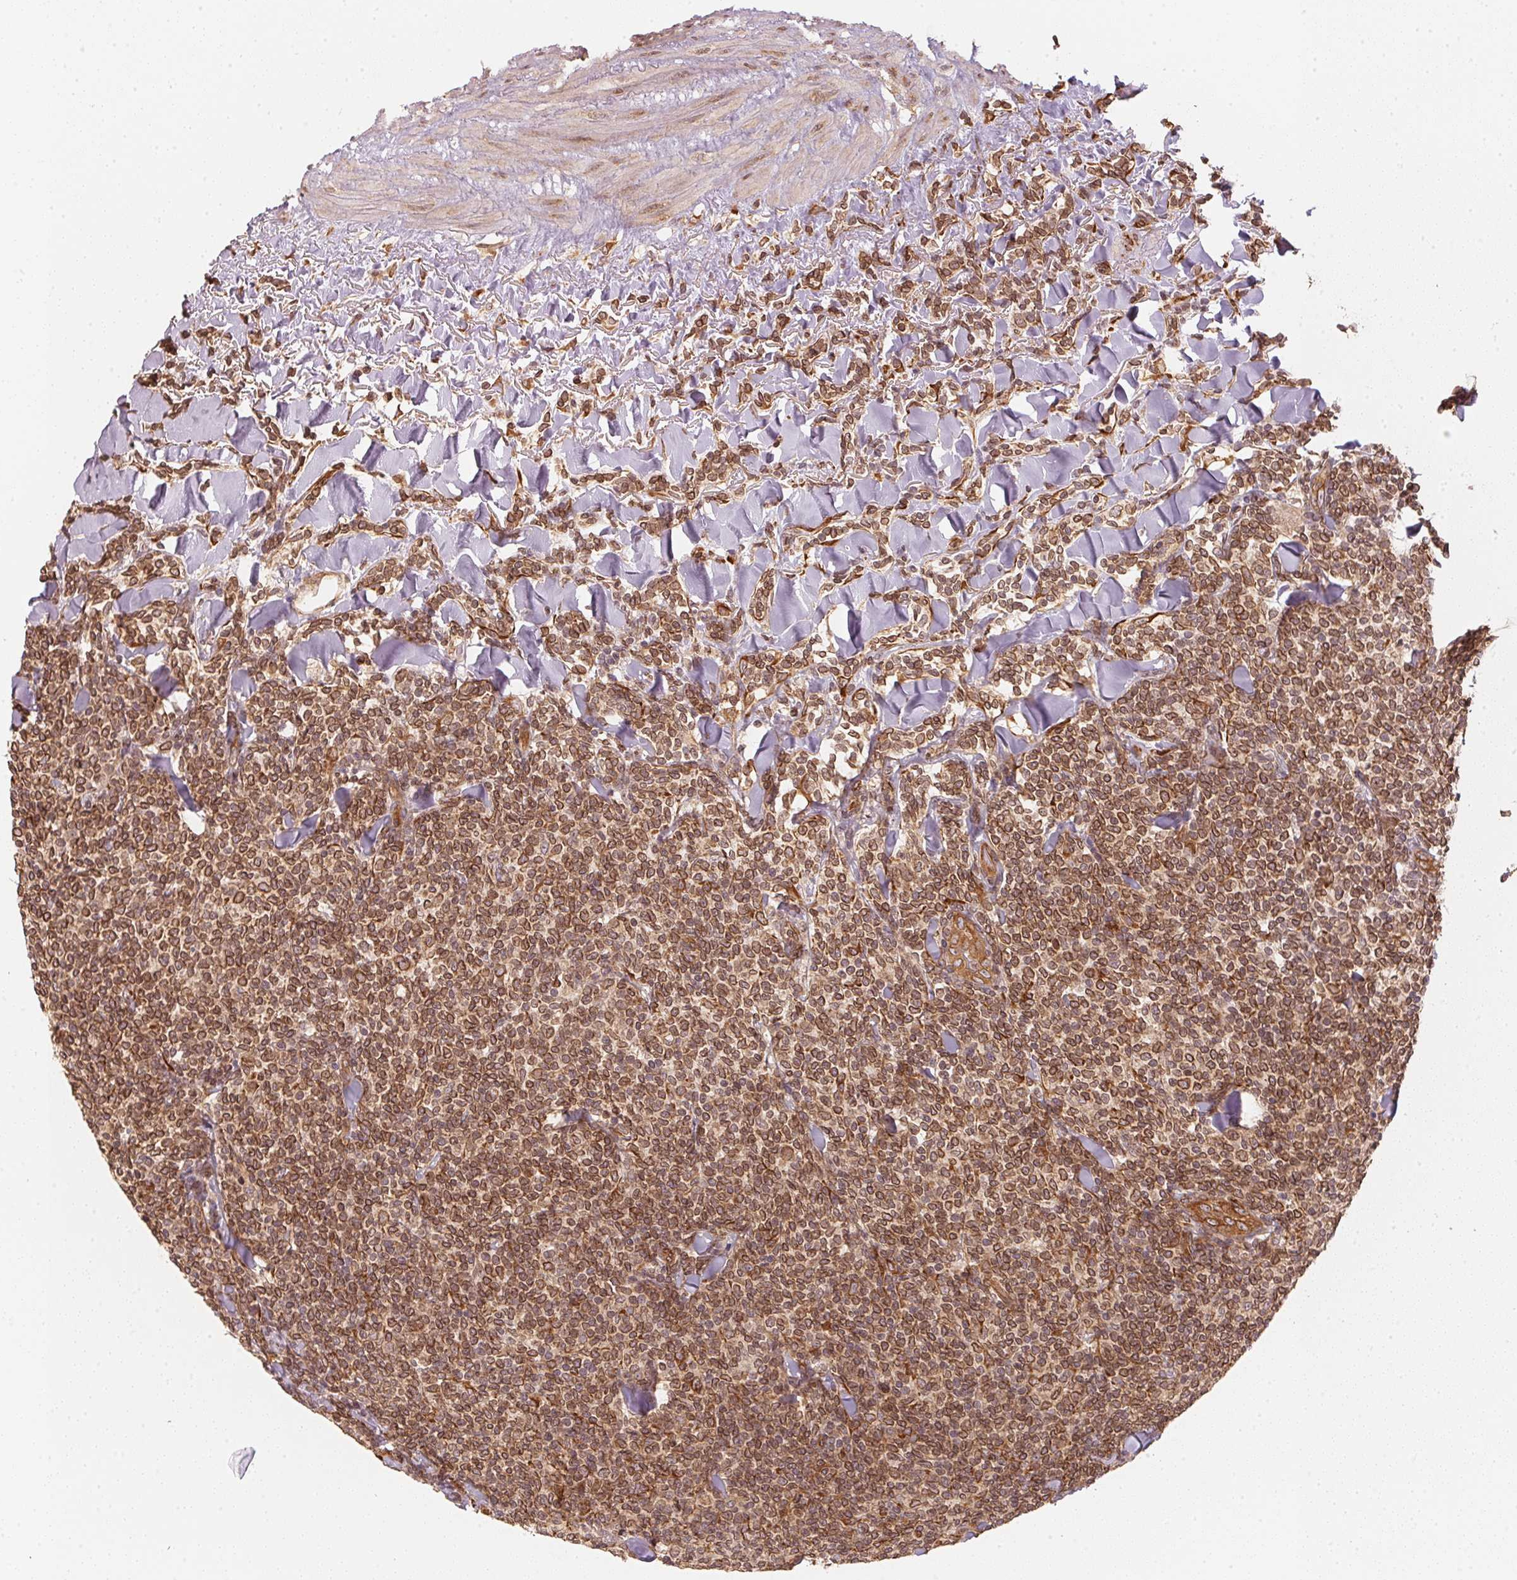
{"staining": {"intensity": "strong", "quantity": ">75%", "location": "cytoplasmic/membranous"}, "tissue": "lymphoma", "cell_type": "Tumor cells", "image_type": "cancer", "snomed": [{"axis": "morphology", "description": "Malignant lymphoma, non-Hodgkin's type, Low grade"}, {"axis": "topography", "description": "Lymph node"}], "caption": "There is high levels of strong cytoplasmic/membranous expression in tumor cells of malignant lymphoma, non-Hodgkin's type (low-grade), as demonstrated by immunohistochemical staining (brown color).", "gene": "STRN4", "patient": {"sex": "female", "age": 56}}